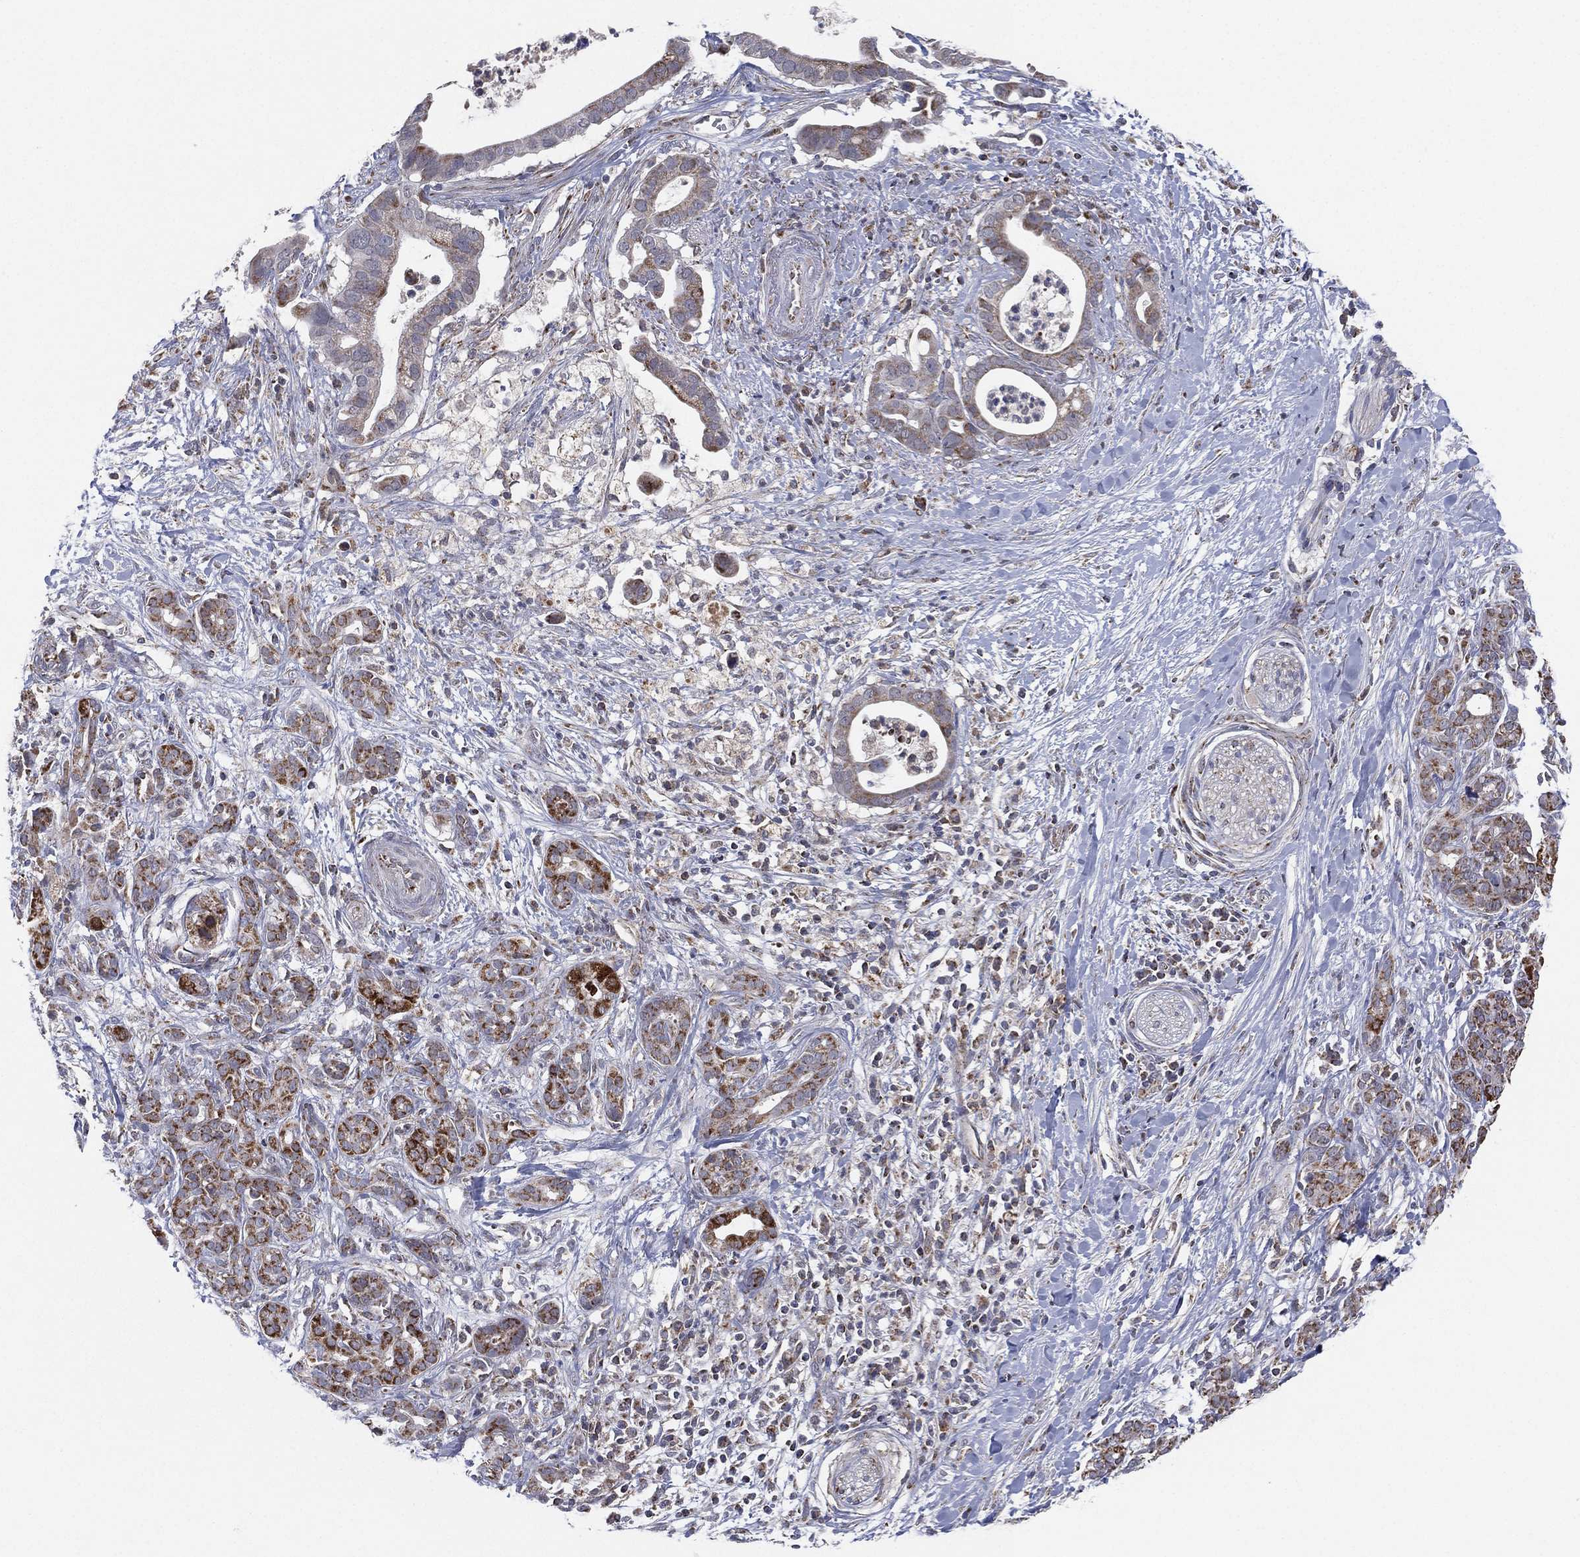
{"staining": {"intensity": "moderate", "quantity": "25%-75%", "location": "cytoplasmic/membranous"}, "tissue": "pancreatic cancer", "cell_type": "Tumor cells", "image_type": "cancer", "snomed": [{"axis": "morphology", "description": "Adenocarcinoma, NOS"}, {"axis": "topography", "description": "Pancreas"}], "caption": "Immunohistochemistry (IHC) of pancreatic cancer shows medium levels of moderate cytoplasmic/membranous staining in about 25%-75% of tumor cells.", "gene": "PSMG4", "patient": {"sex": "male", "age": 61}}